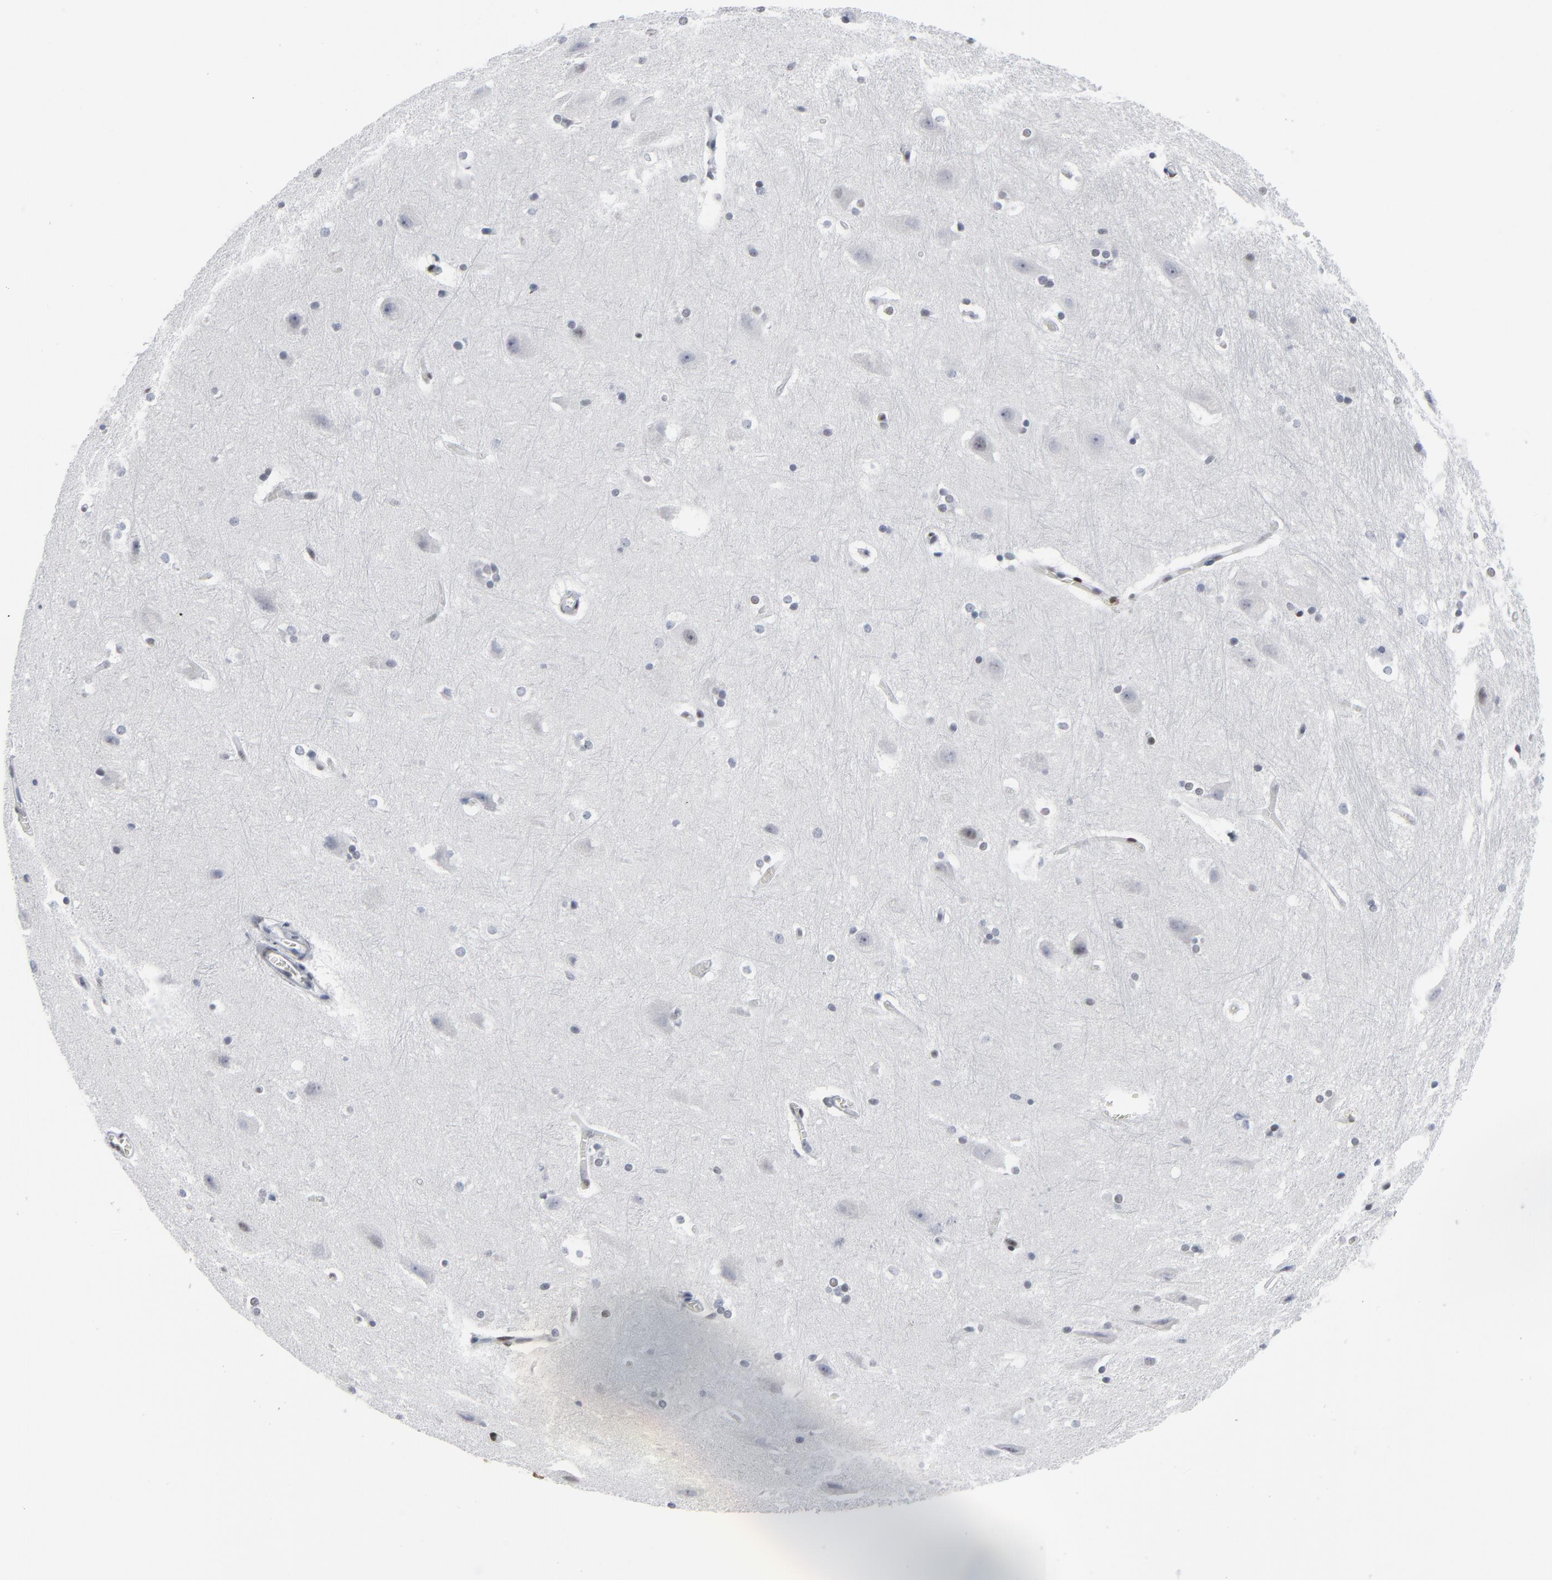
{"staining": {"intensity": "negative", "quantity": "none", "location": "none"}, "tissue": "hippocampus", "cell_type": "Glial cells", "image_type": "normal", "snomed": [{"axis": "morphology", "description": "Normal tissue, NOS"}, {"axis": "topography", "description": "Hippocampus"}], "caption": "Immunohistochemical staining of normal human hippocampus shows no significant positivity in glial cells.", "gene": "ATF7", "patient": {"sex": "female", "age": 19}}